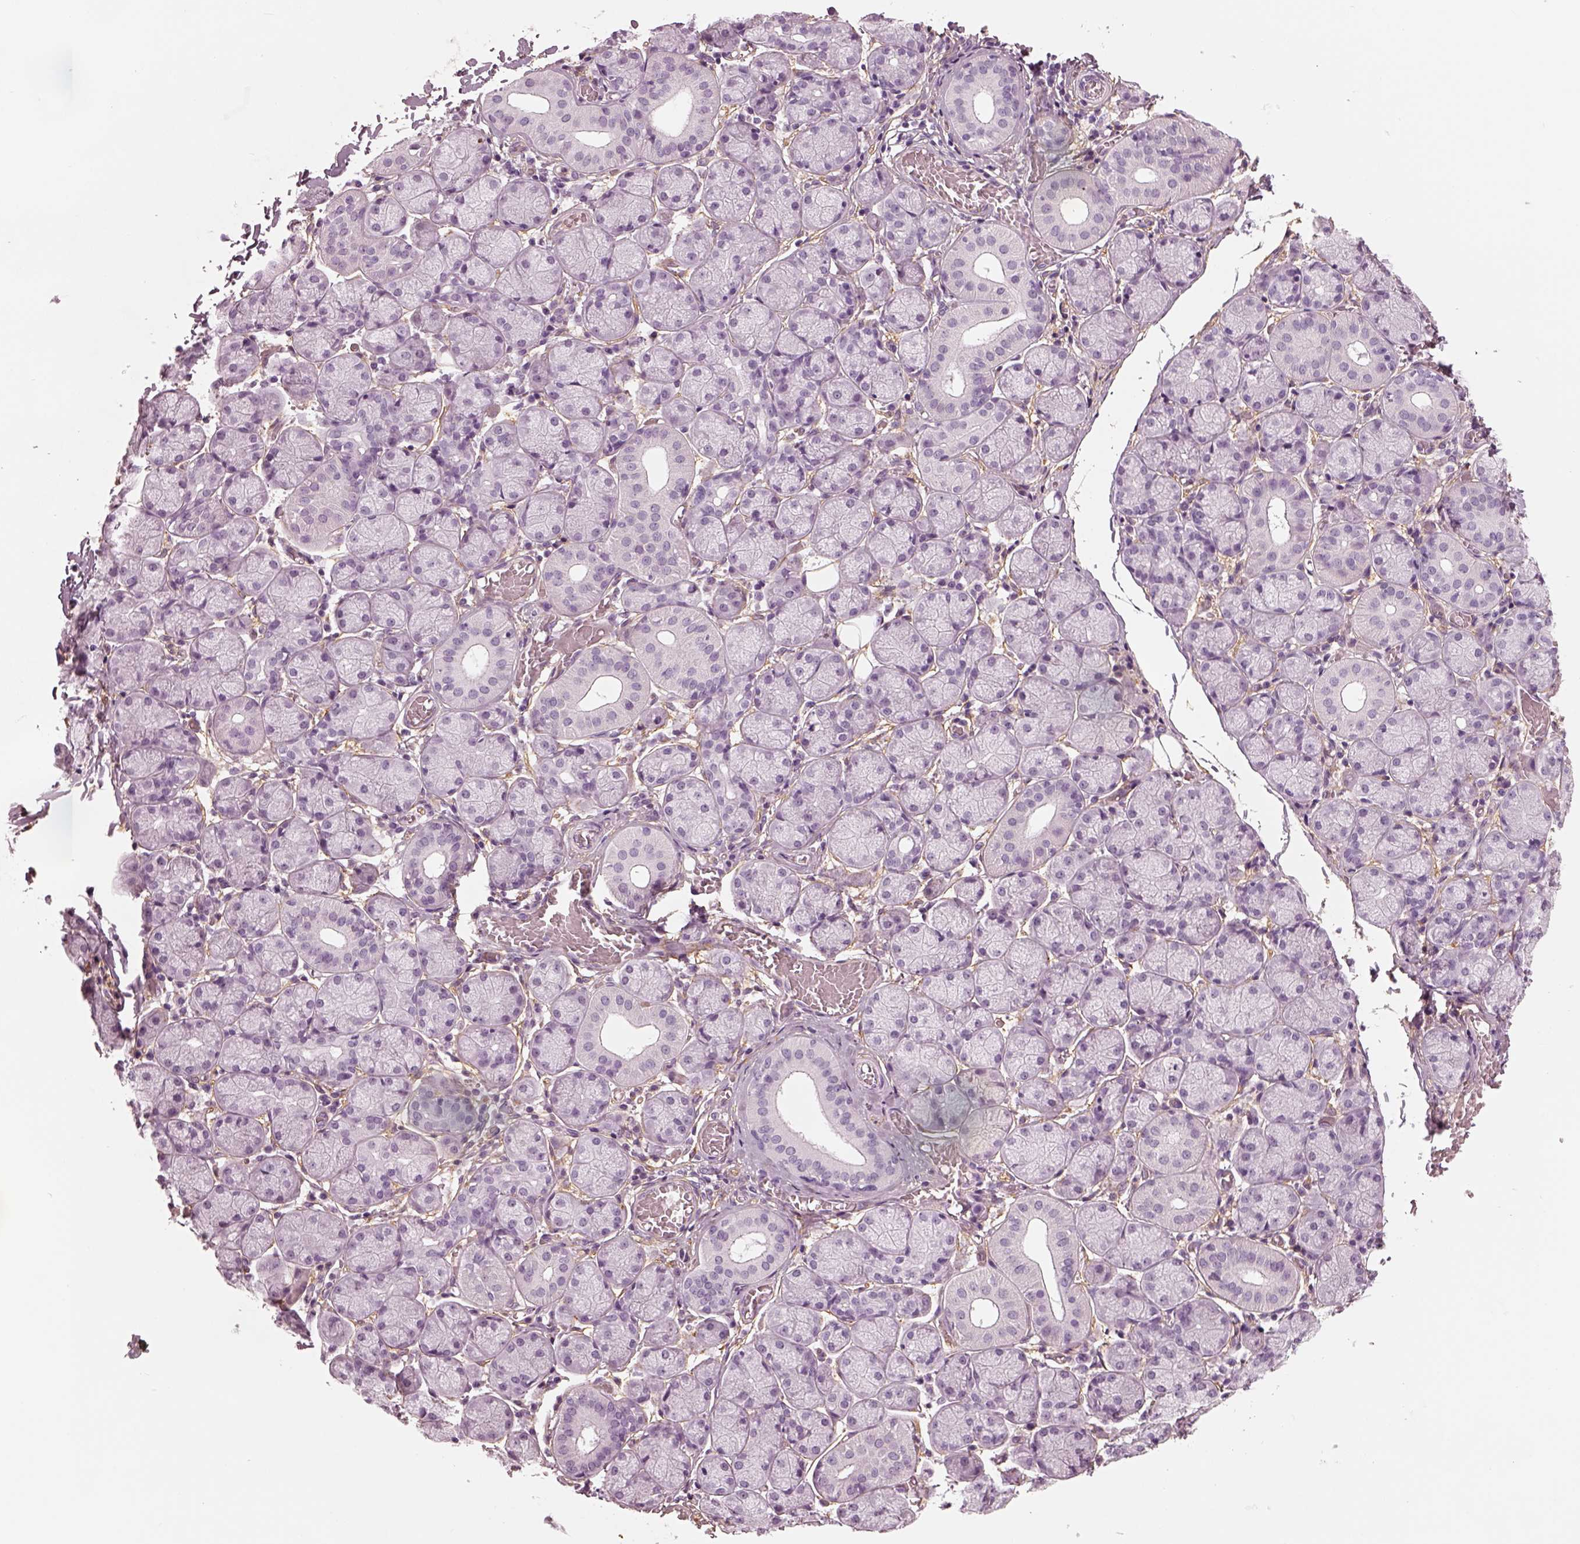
{"staining": {"intensity": "negative", "quantity": "none", "location": "none"}, "tissue": "salivary gland", "cell_type": "Glandular cells", "image_type": "normal", "snomed": [{"axis": "morphology", "description": "Normal tissue, NOS"}, {"axis": "topography", "description": "Salivary gland"}, {"axis": "topography", "description": "Peripheral nerve tissue"}], "caption": "Glandular cells show no significant staining in benign salivary gland.", "gene": "TRIM69", "patient": {"sex": "female", "age": 24}}